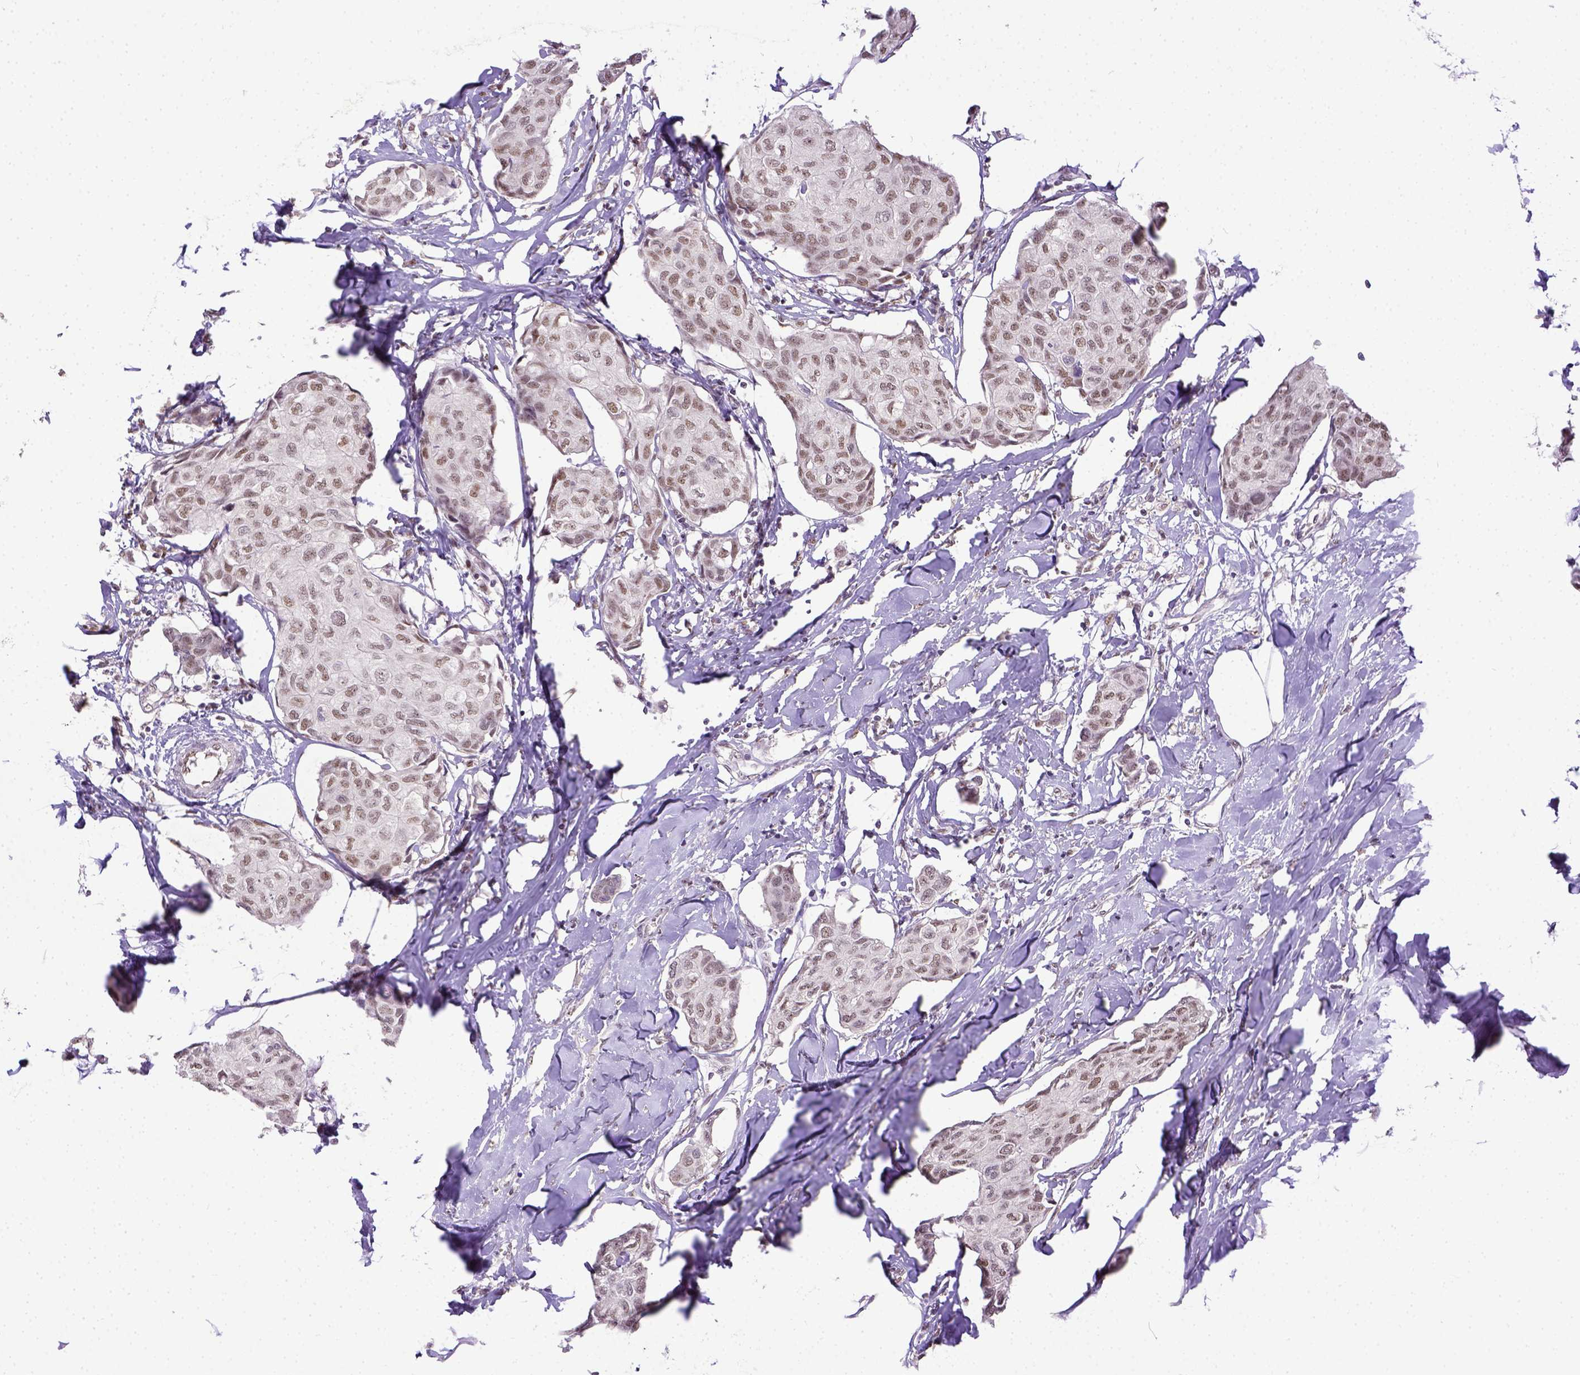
{"staining": {"intensity": "weak", "quantity": ">75%", "location": "cytoplasmic/membranous"}, "tissue": "breast cancer", "cell_type": "Tumor cells", "image_type": "cancer", "snomed": [{"axis": "morphology", "description": "Duct carcinoma"}, {"axis": "topography", "description": "Breast"}], "caption": "DAB immunohistochemical staining of breast infiltrating ductal carcinoma demonstrates weak cytoplasmic/membranous protein positivity in about >75% of tumor cells. (DAB IHC, brown staining for protein, blue staining for nuclei).", "gene": "ERCC1", "patient": {"sex": "female", "age": 80}}